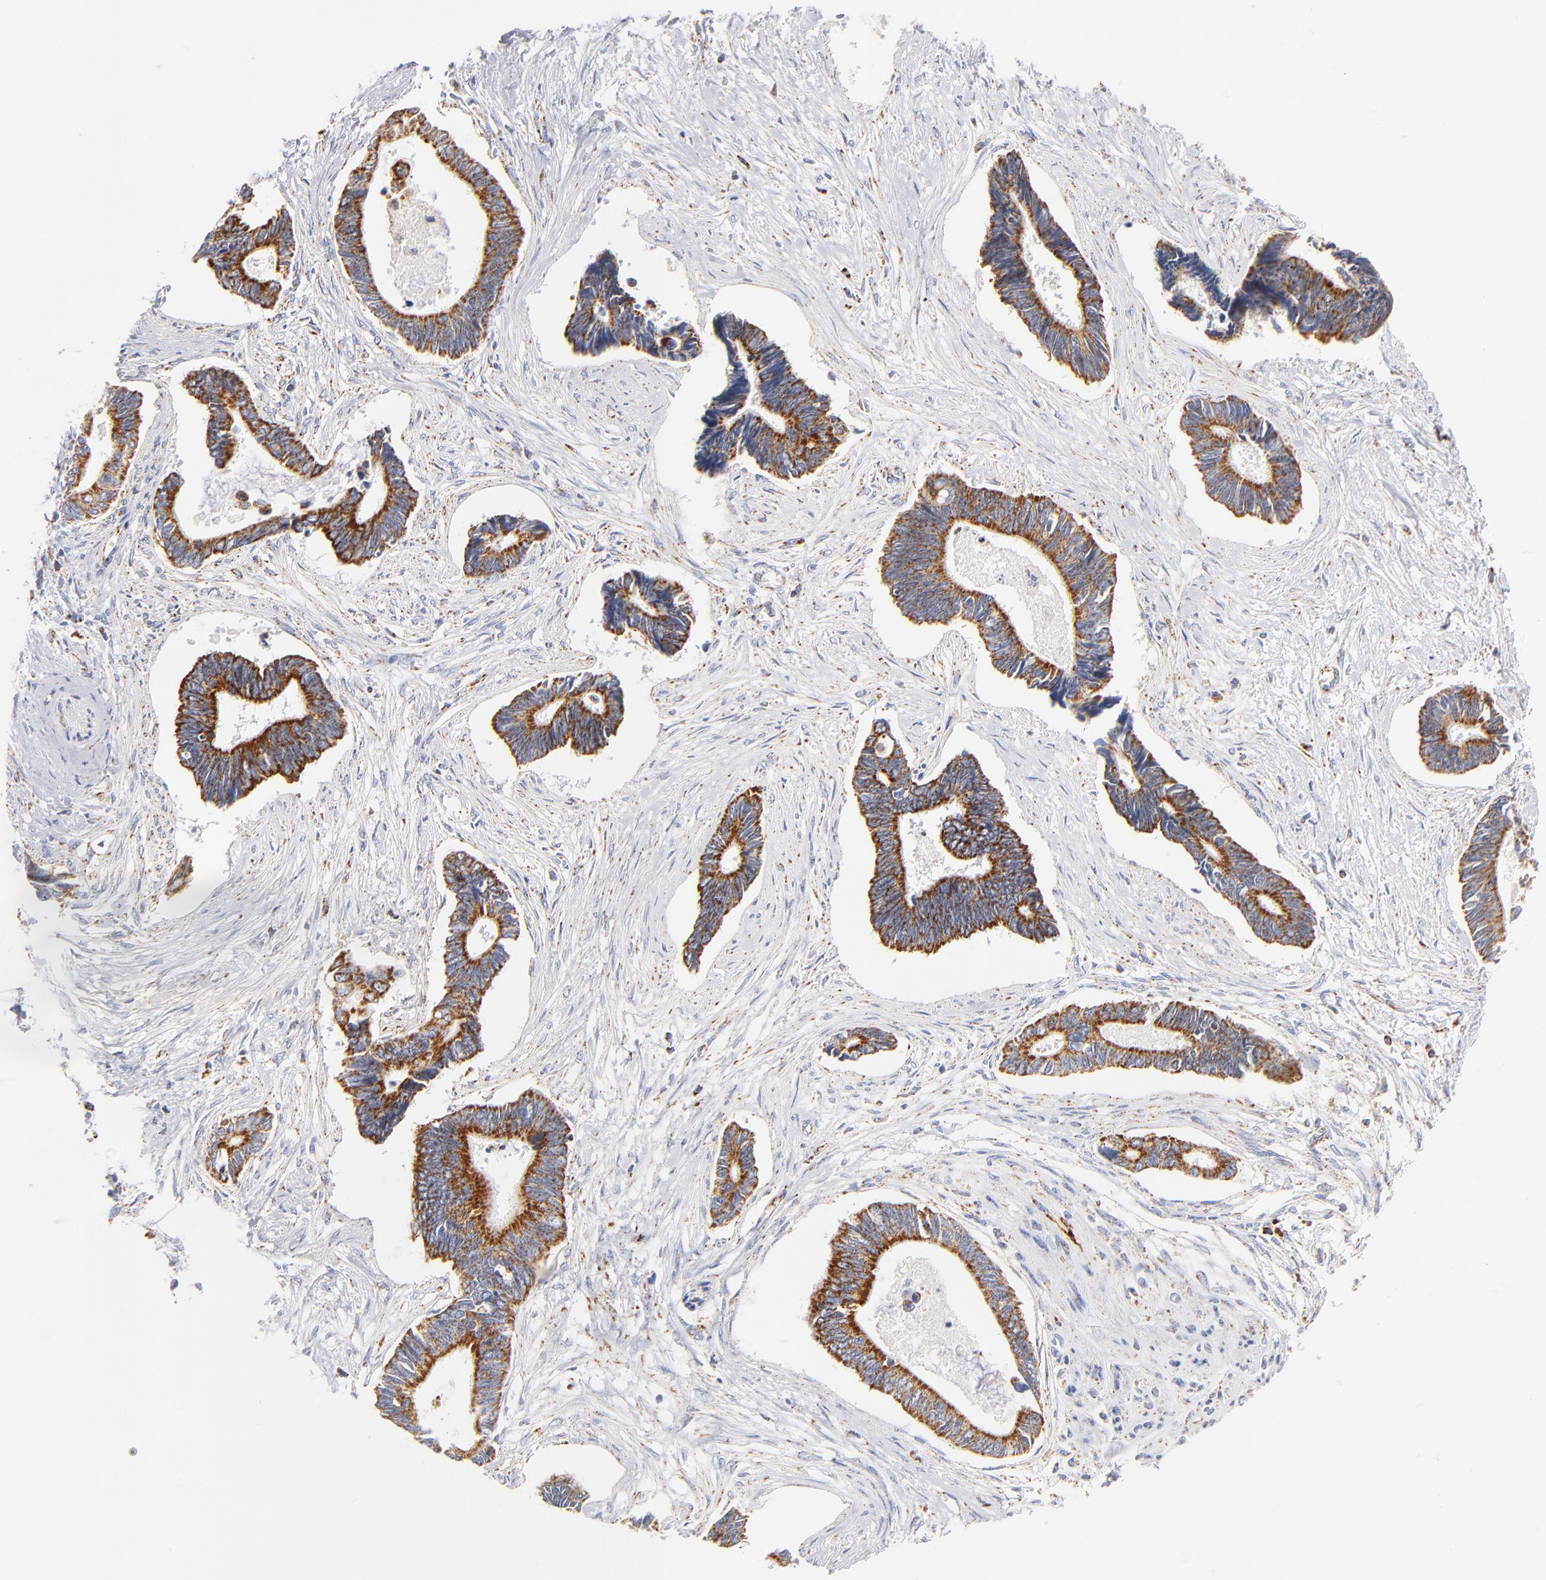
{"staining": {"intensity": "moderate", "quantity": ">75%", "location": "cytoplasmic/membranous"}, "tissue": "pancreatic cancer", "cell_type": "Tumor cells", "image_type": "cancer", "snomed": [{"axis": "morphology", "description": "Adenocarcinoma, NOS"}, {"axis": "topography", "description": "Pancreas"}], "caption": "Pancreatic cancer (adenocarcinoma) tissue reveals moderate cytoplasmic/membranous positivity in about >75% of tumor cells", "gene": "DLAT", "patient": {"sex": "female", "age": 70}}